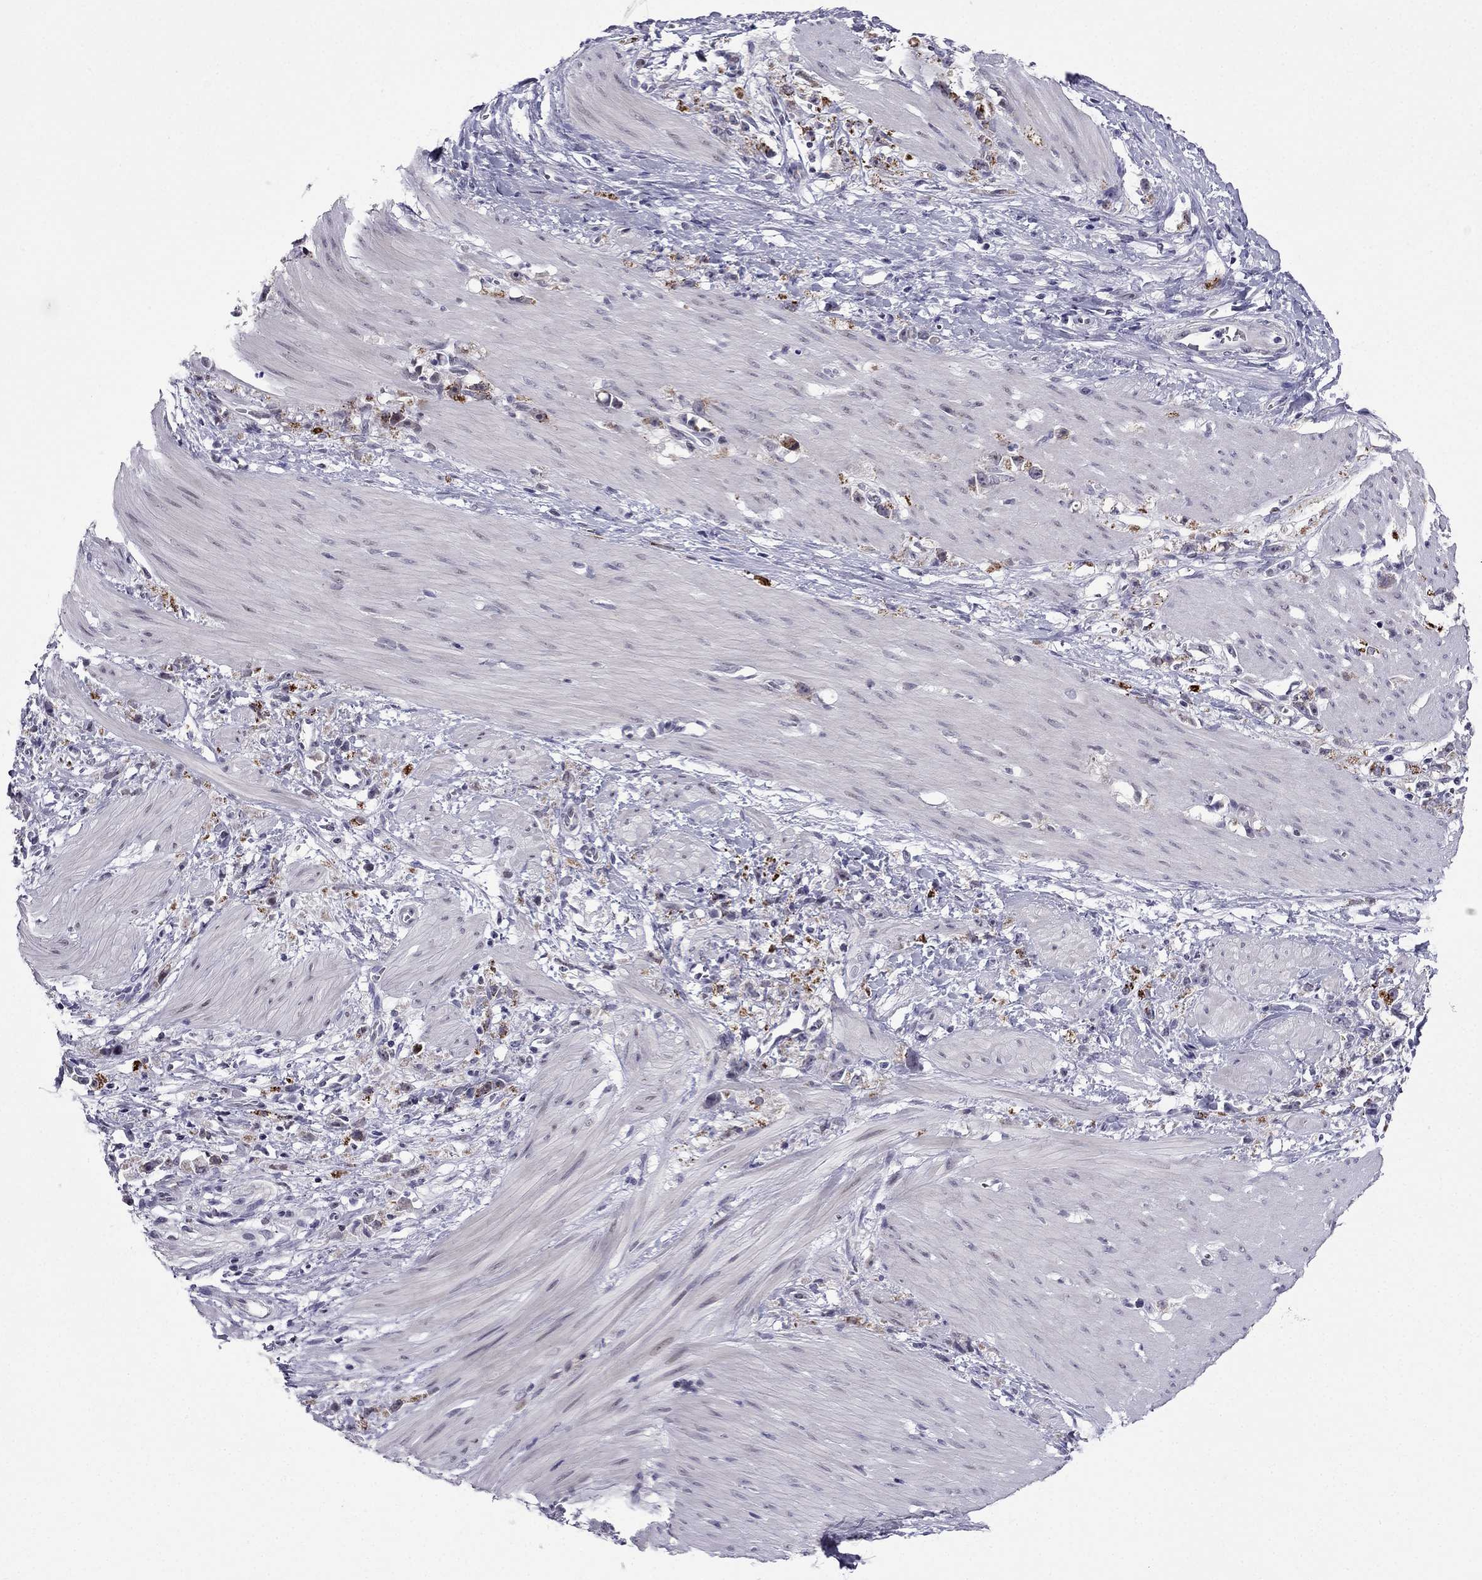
{"staining": {"intensity": "negative", "quantity": "none", "location": "none"}, "tissue": "stomach cancer", "cell_type": "Tumor cells", "image_type": "cancer", "snomed": [{"axis": "morphology", "description": "Adenocarcinoma, NOS"}, {"axis": "topography", "description": "Stomach"}], "caption": "This photomicrograph is of stomach adenocarcinoma stained with IHC to label a protein in brown with the nuclei are counter-stained blue. There is no positivity in tumor cells.", "gene": "POM121L12", "patient": {"sex": "female", "age": 59}}